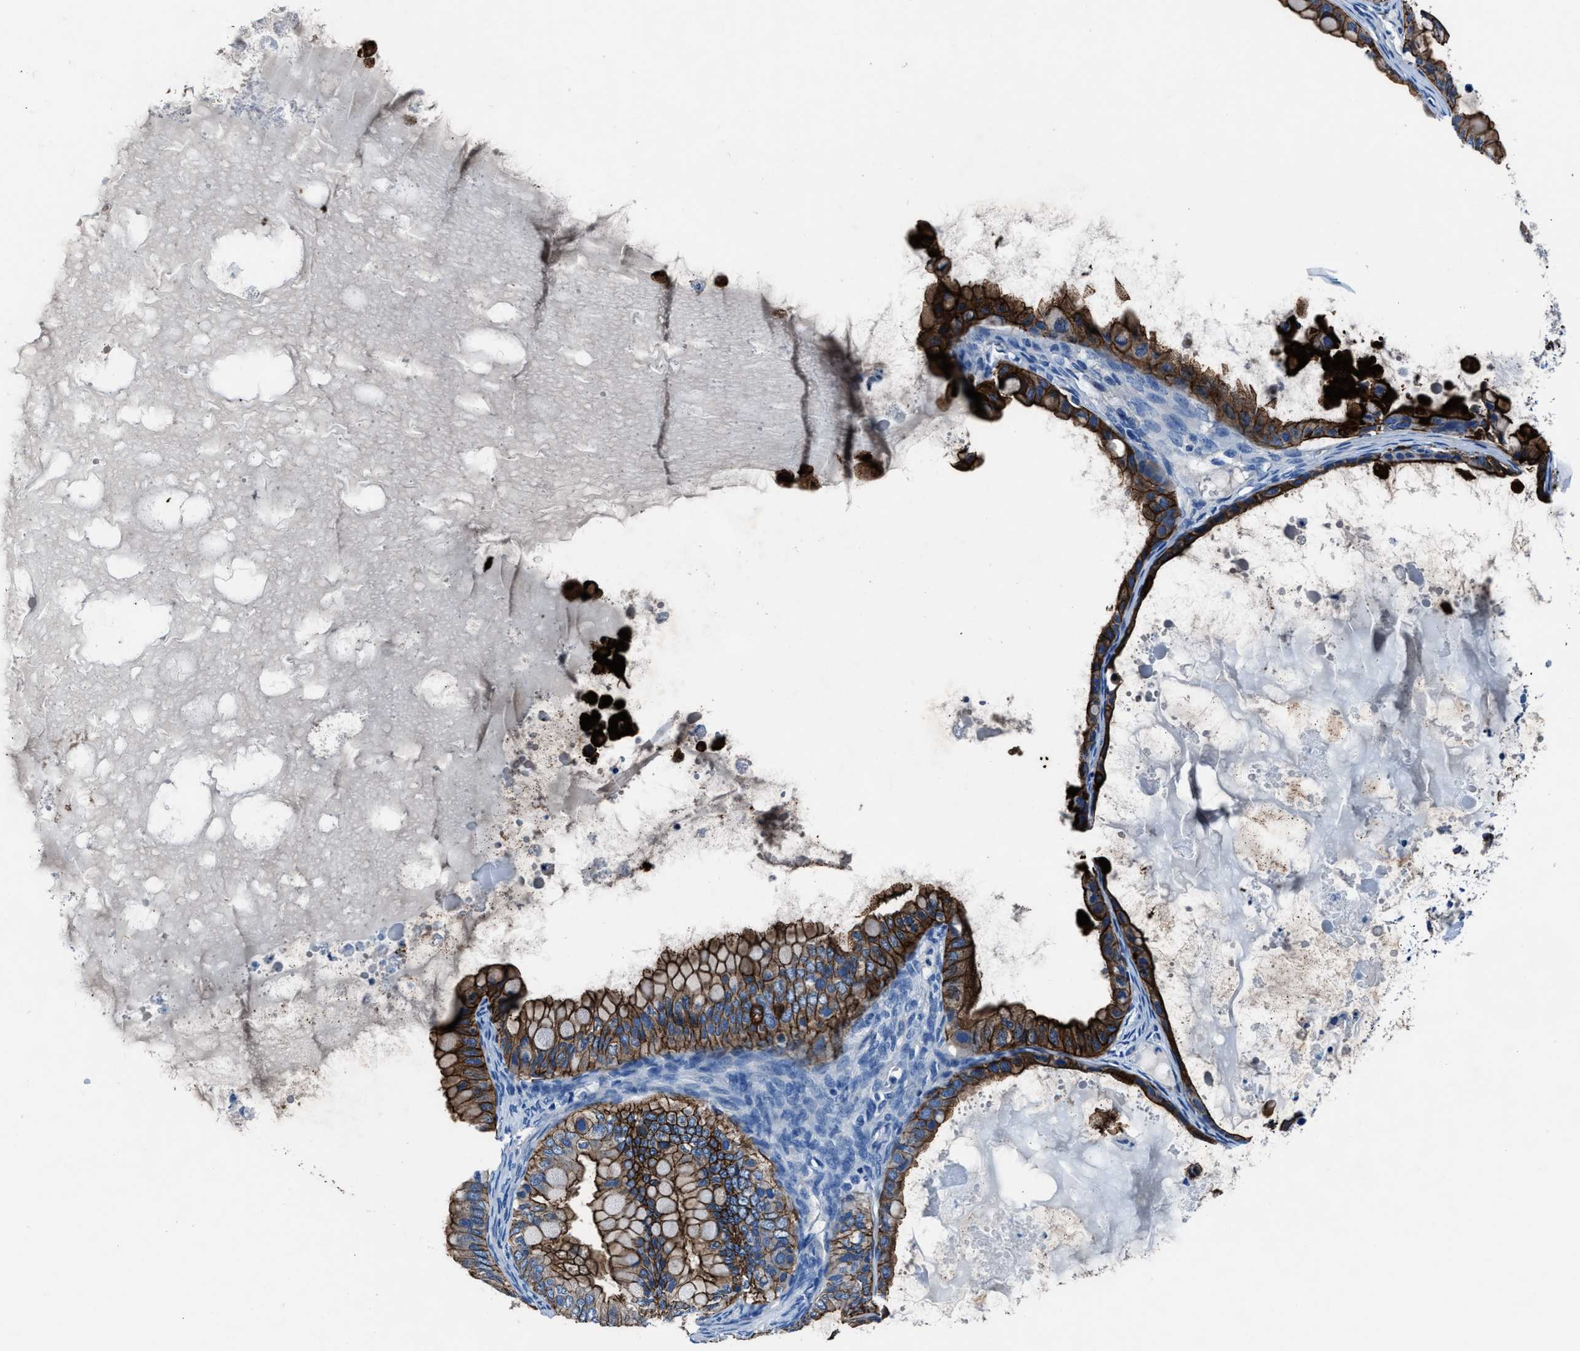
{"staining": {"intensity": "strong", "quantity": ">75%", "location": "cytoplasmic/membranous"}, "tissue": "ovarian cancer", "cell_type": "Tumor cells", "image_type": "cancer", "snomed": [{"axis": "morphology", "description": "Cystadenocarcinoma, mucinous, NOS"}, {"axis": "topography", "description": "Ovary"}], "caption": "The immunohistochemical stain highlights strong cytoplasmic/membranous staining in tumor cells of ovarian mucinous cystadenocarcinoma tissue. (brown staining indicates protein expression, while blue staining denotes nuclei).", "gene": "LMO7", "patient": {"sex": "female", "age": 80}}